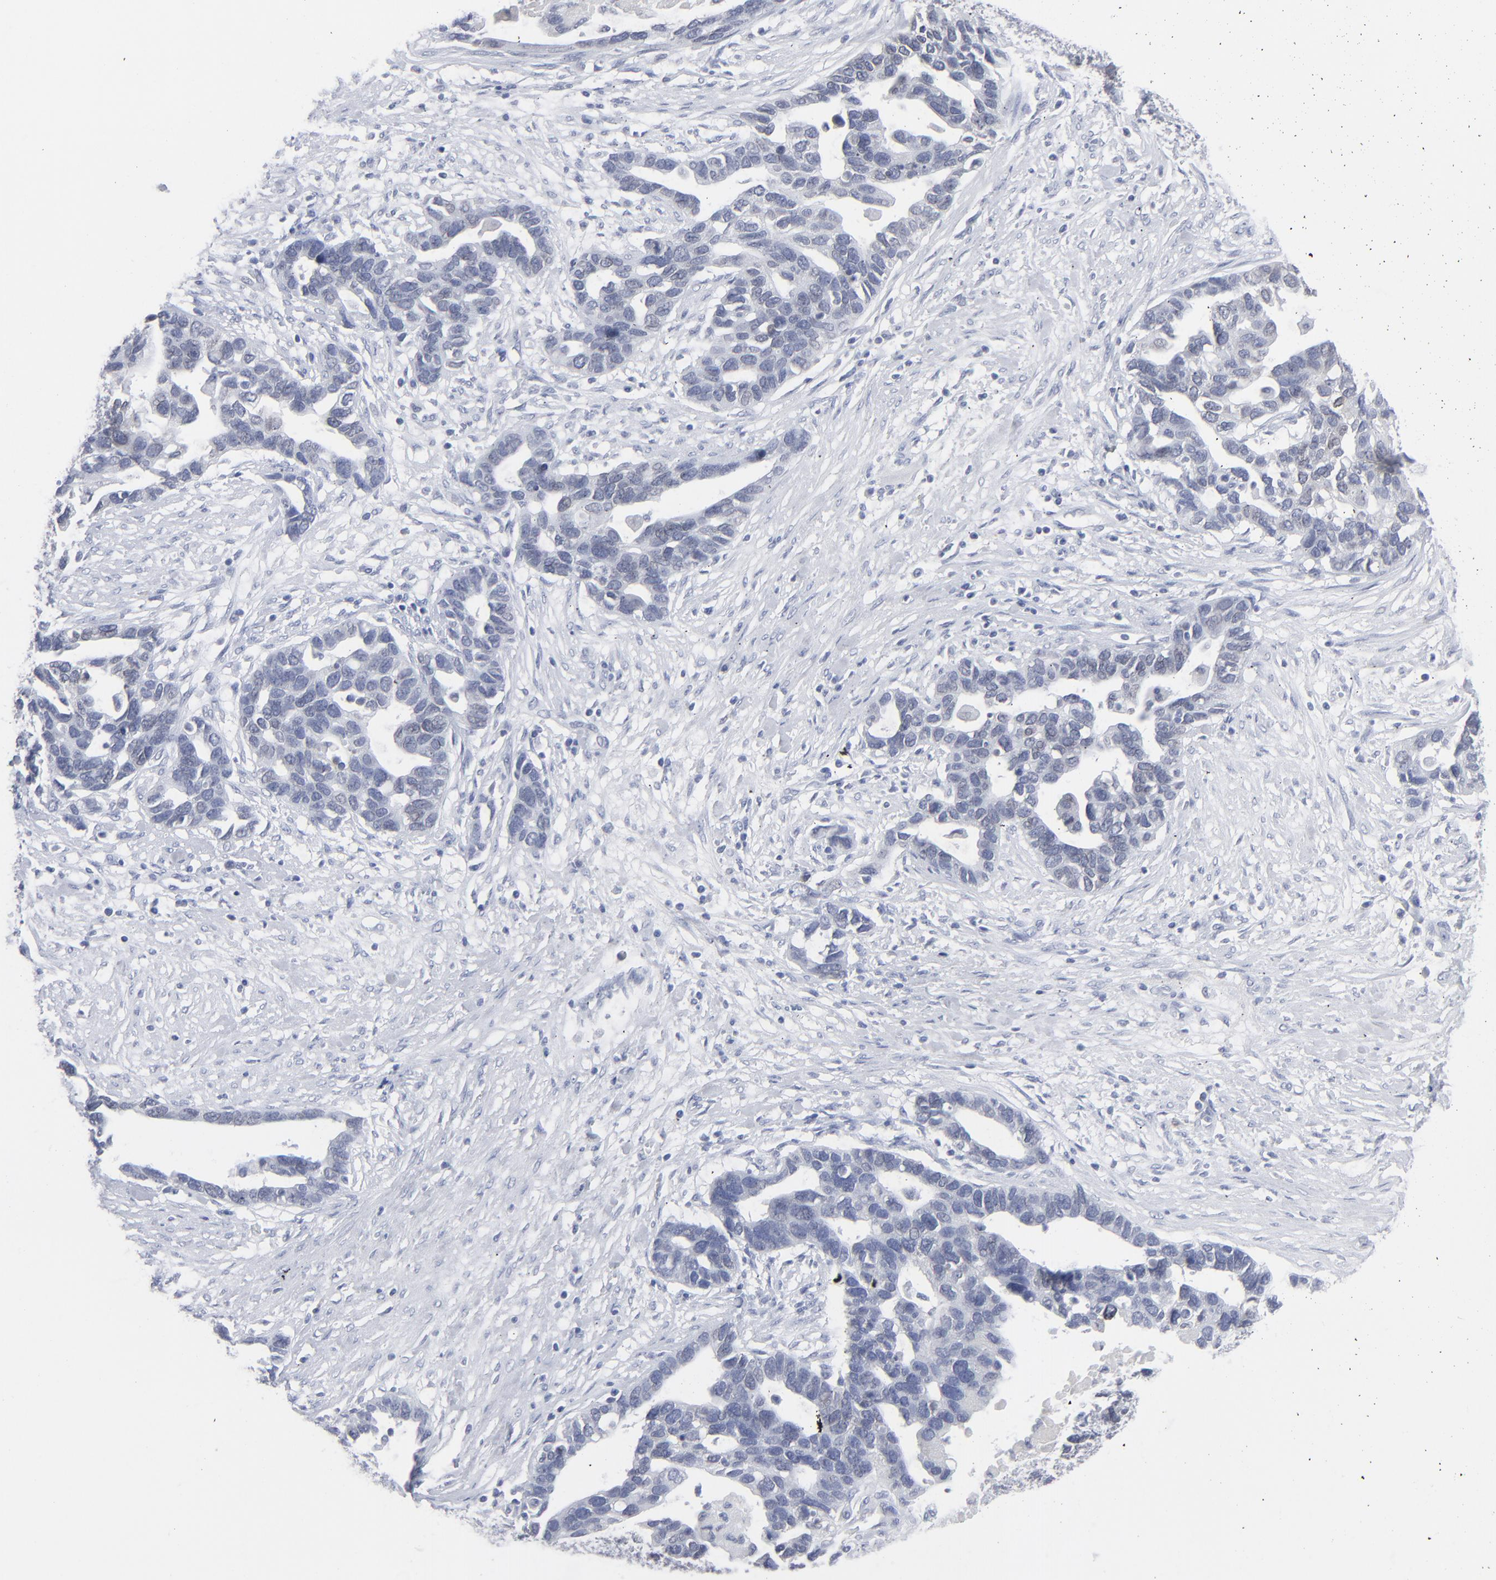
{"staining": {"intensity": "negative", "quantity": "none", "location": "none"}, "tissue": "ovarian cancer", "cell_type": "Tumor cells", "image_type": "cancer", "snomed": [{"axis": "morphology", "description": "Cystadenocarcinoma, serous, NOS"}, {"axis": "topography", "description": "Ovary"}], "caption": "High power microscopy histopathology image of an immunohistochemistry (IHC) micrograph of ovarian serous cystadenocarcinoma, revealing no significant expression in tumor cells. The staining was performed using DAB (3,3'-diaminobenzidine) to visualize the protein expression in brown, while the nuclei were stained in blue with hematoxylin (Magnification: 20x).", "gene": "NUP88", "patient": {"sex": "female", "age": 54}}